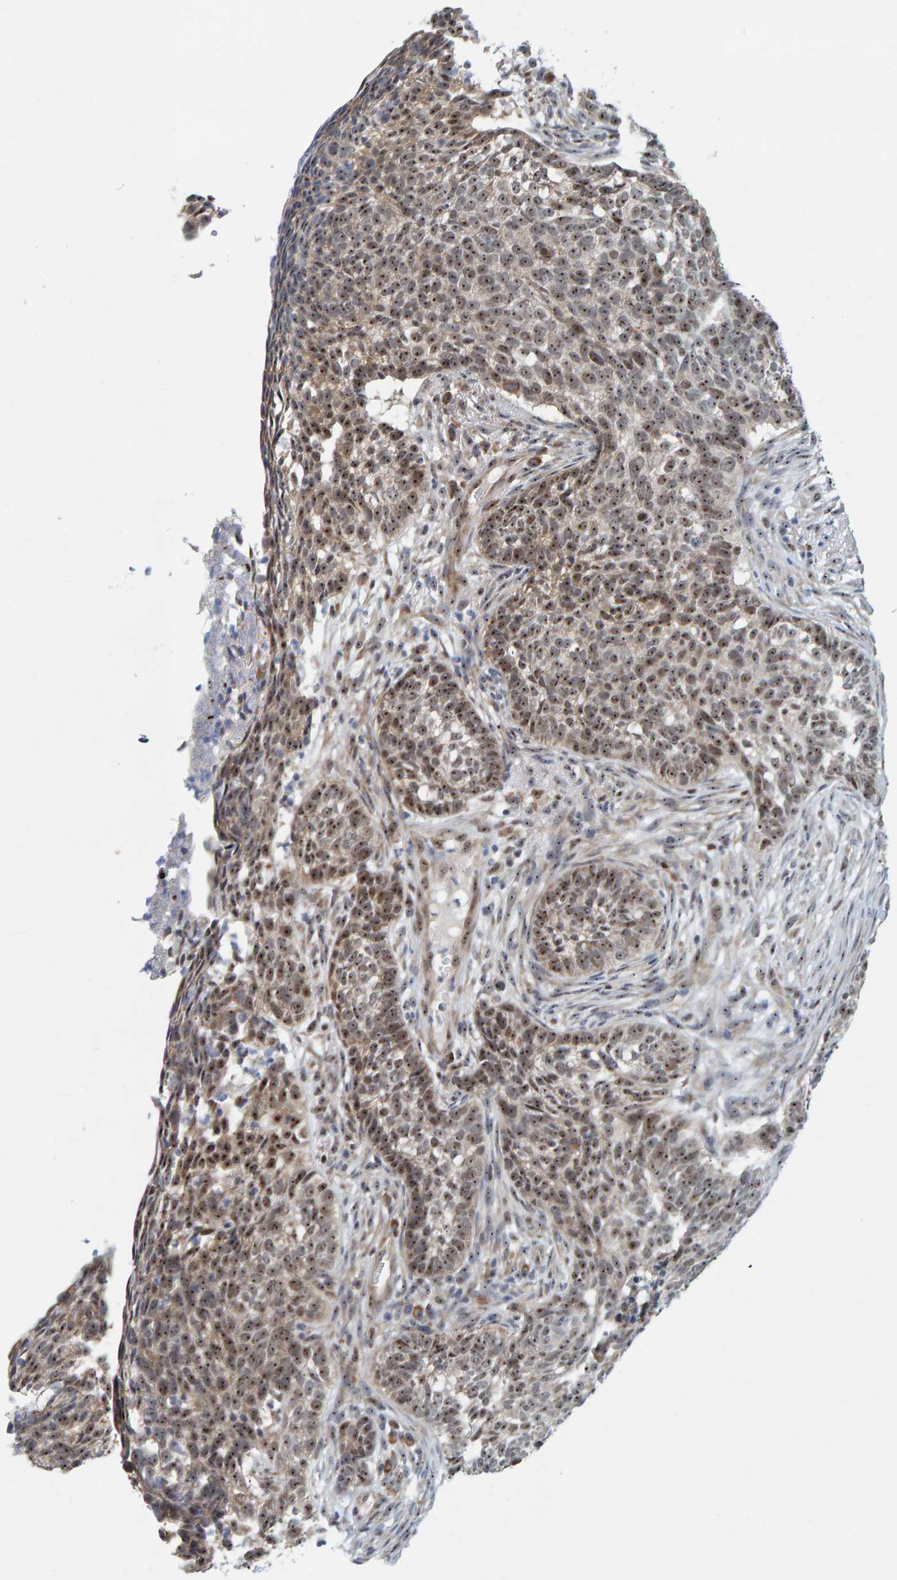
{"staining": {"intensity": "moderate", "quantity": ">75%", "location": "nuclear"}, "tissue": "skin cancer", "cell_type": "Tumor cells", "image_type": "cancer", "snomed": [{"axis": "morphology", "description": "Basal cell carcinoma"}, {"axis": "topography", "description": "Skin"}], "caption": "Protein expression analysis of basal cell carcinoma (skin) shows moderate nuclear staining in approximately >75% of tumor cells. (brown staining indicates protein expression, while blue staining denotes nuclei).", "gene": "POLR1E", "patient": {"sex": "male", "age": 85}}